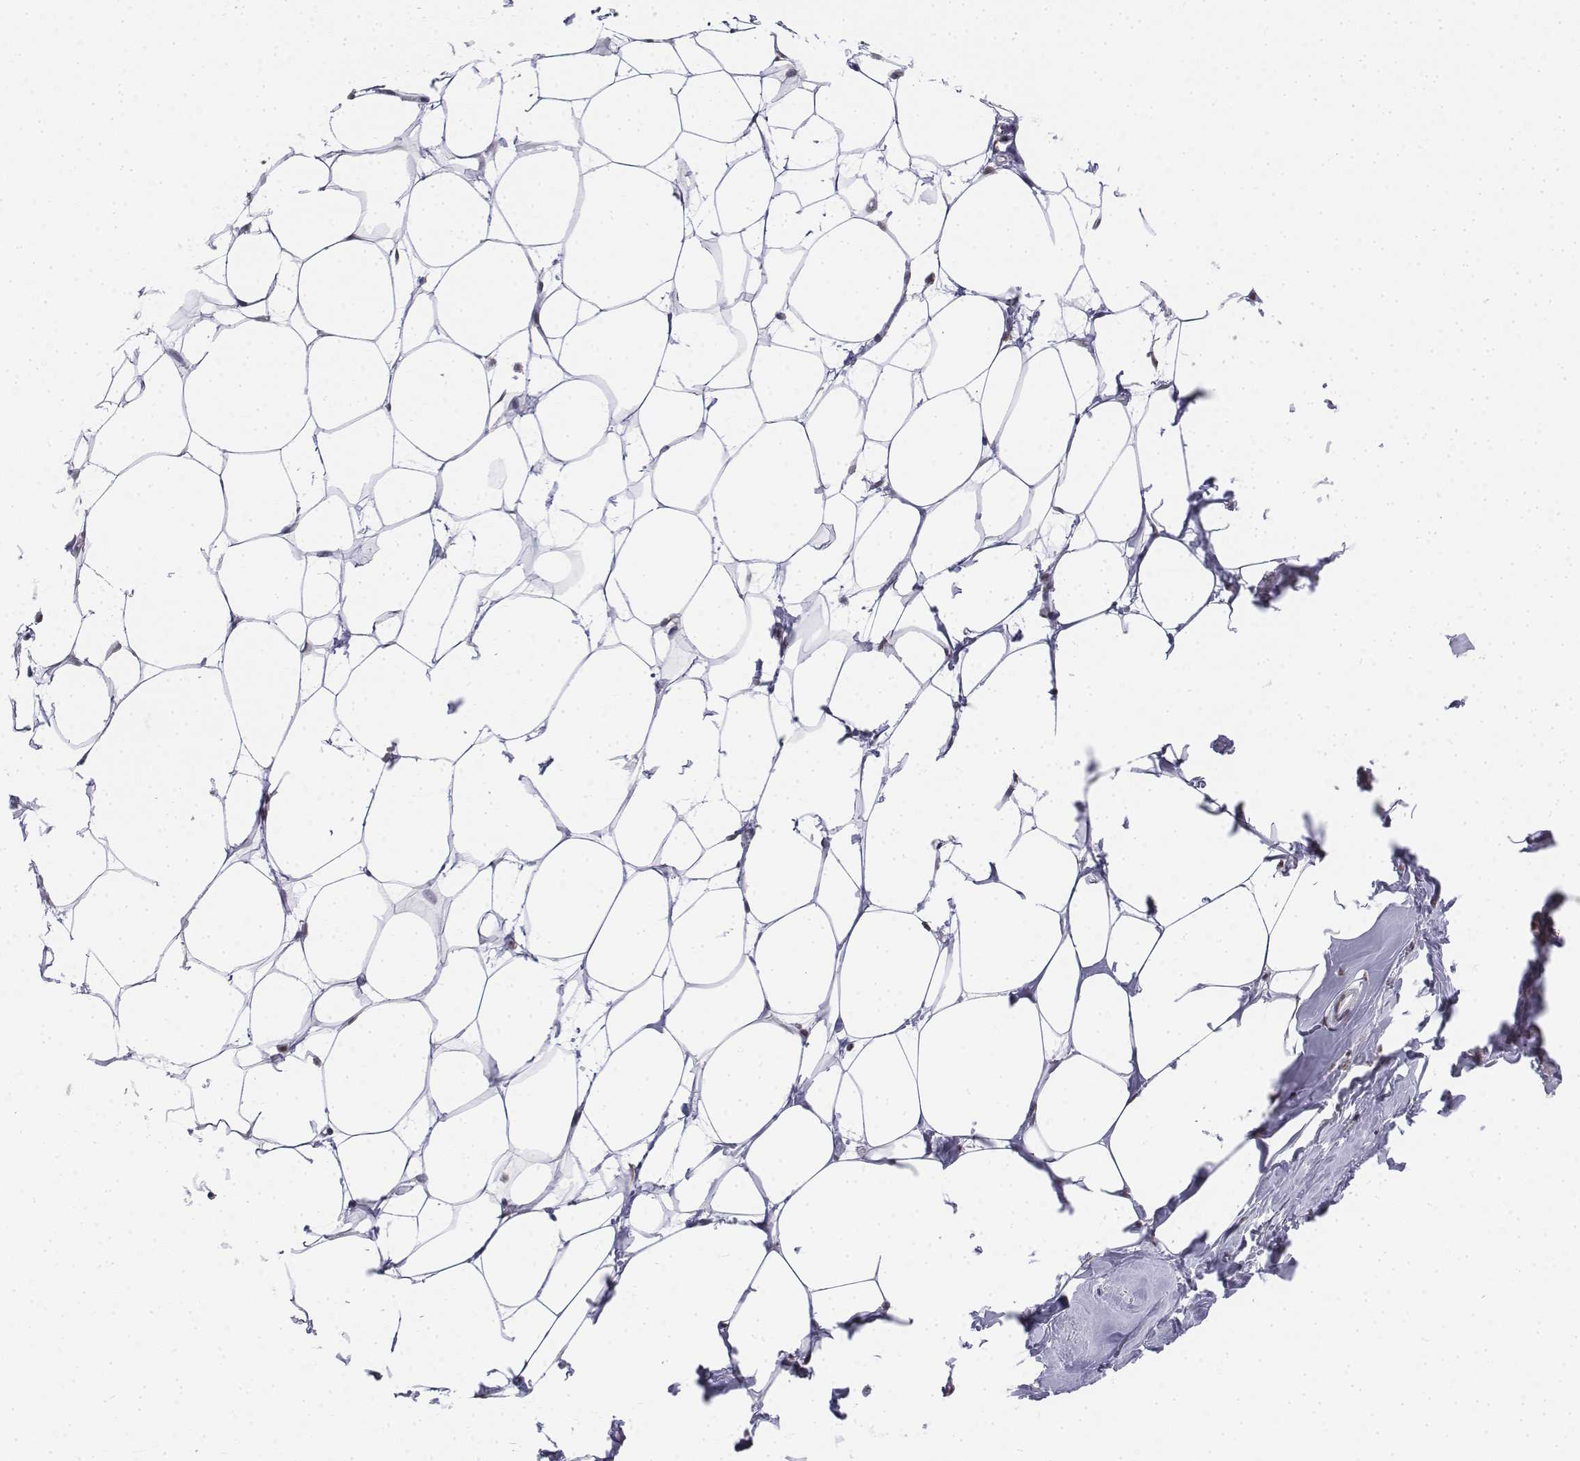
{"staining": {"intensity": "weak", "quantity": ">75%", "location": "nuclear"}, "tissue": "breast", "cell_type": "Adipocytes", "image_type": "normal", "snomed": [{"axis": "morphology", "description": "Normal tissue, NOS"}, {"axis": "topography", "description": "Breast"}], "caption": "Immunohistochemical staining of normal breast demonstrates >75% levels of weak nuclear protein positivity in approximately >75% of adipocytes.", "gene": "SETD1A", "patient": {"sex": "female", "age": 27}}